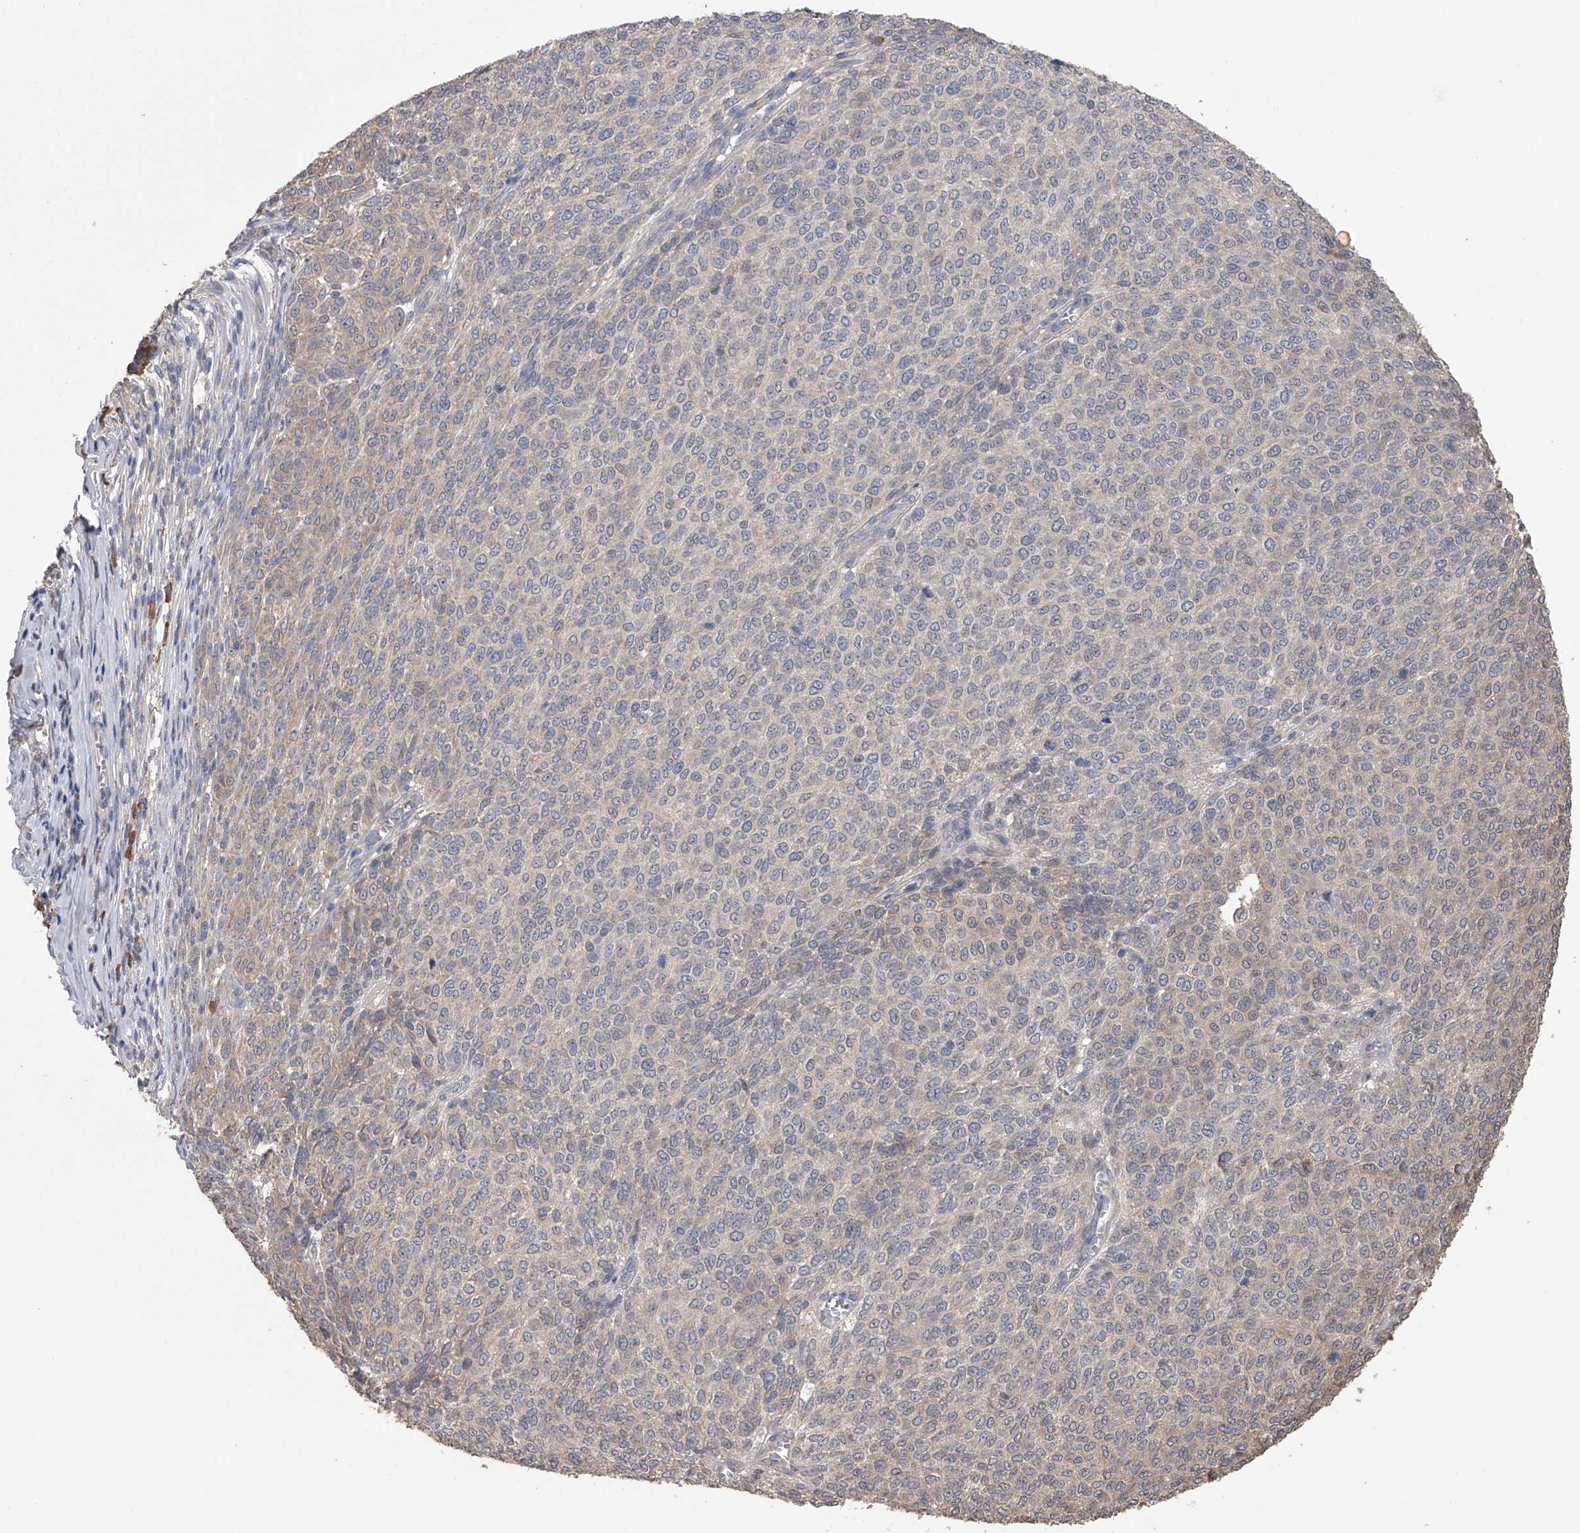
{"staining": {"intensity": "negative", "quantity": "none", "location": "none"}, "tissue": "melanoma", "cell_type": "Tumor cells", "image_type": "cancer", "snomed": [{"axis": "morphology", "description": "Malignant melanoma, NOS"}, {"axis": "topography", "description": "Skin"}], "caption": "Tumor cells show no significant protein staining in malignant melanoma. (Immunohistochemistry, brightfield microscopy, high magnification).", "gene": "ZNF343", "patient": {"sex": "male", "age": 49}}